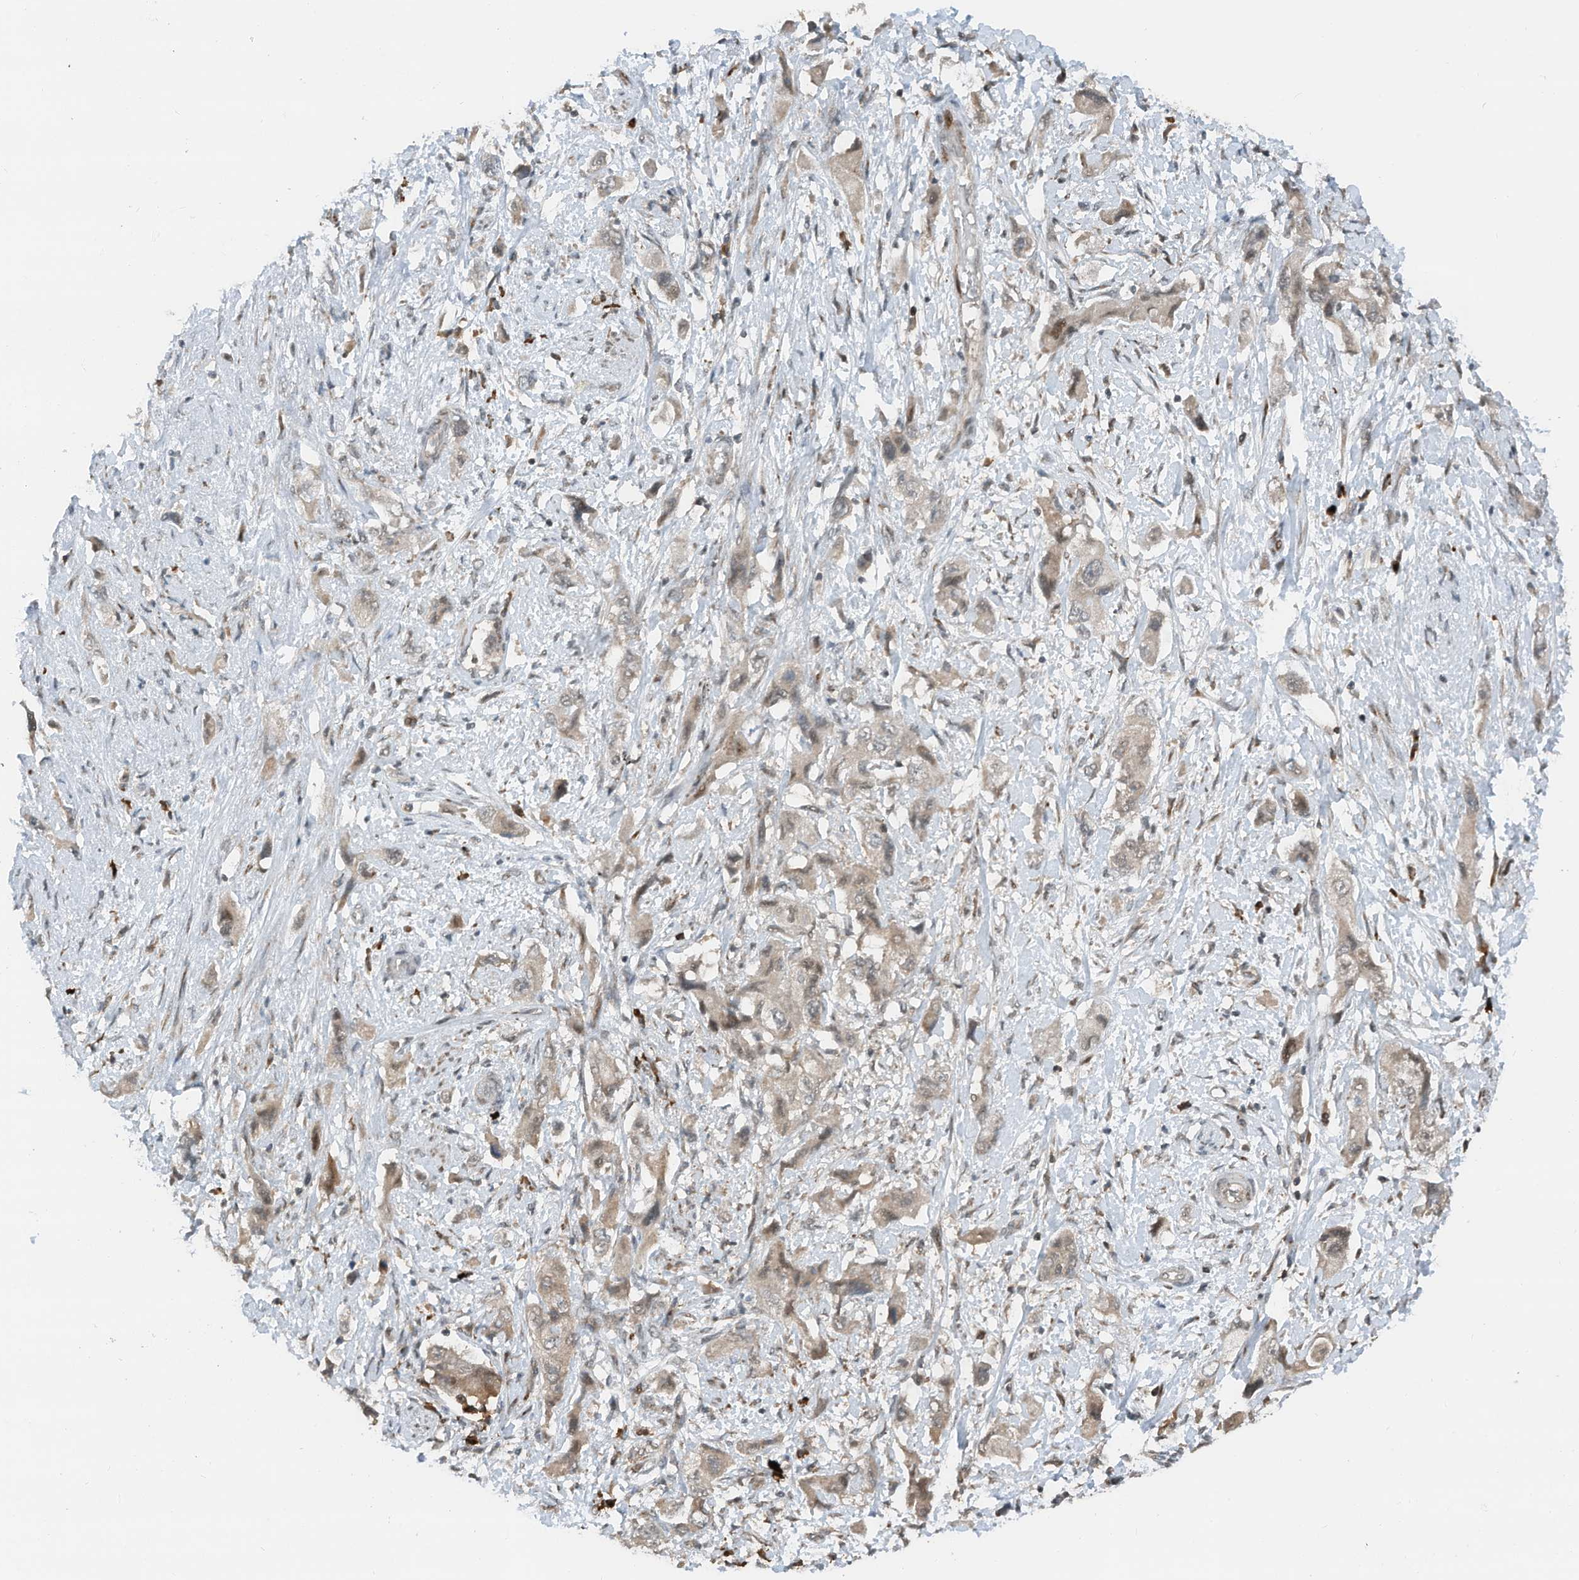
{"staining": {"intensity": "weak", "quantity": ">75%", "location": "cytoplasmic/membranous"}, "tissue": "pancreatic cancer", "cell_type": "Tumor cells", "image_type": "cancer", "snomed": [{"axis": "morphology", "description": "Adenocarcinoma, NOS"}, {"axis": "topography", "description": "Pancreas"}], "caption": "IHC of adenocarcinoma (pancreatic) reveals low levels of weak cytoplasmic/membranous expression in about >75% of tumor cells. Immunohistochemistry (ihc) stains the protein in brown and the nuclei are stained blue.", "gene": "RMND1", "patient": {"sex": "female", "age": 73}}